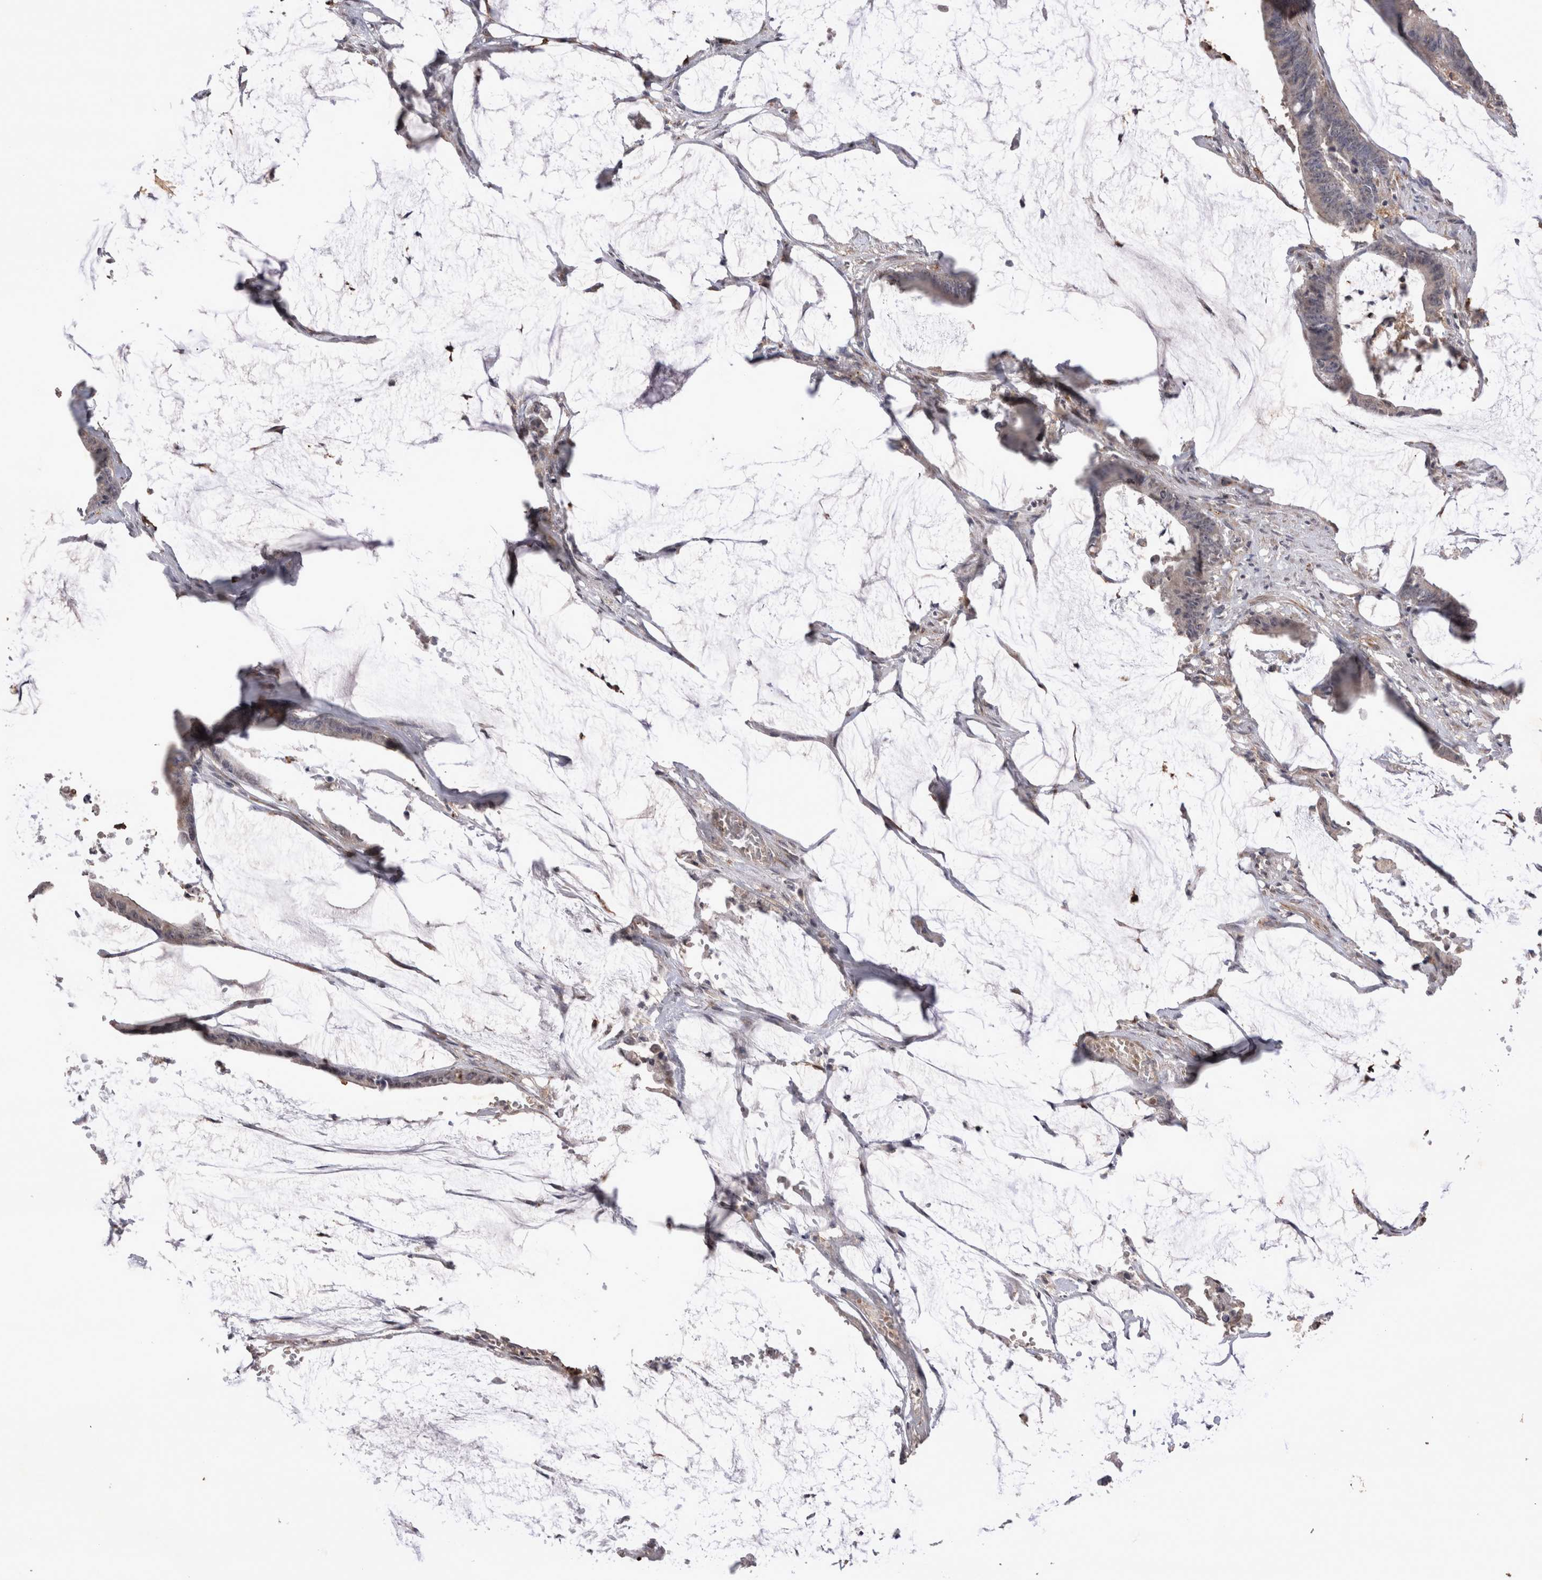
{"staining": {"intensity": "weak", "quantity": "<25%", "location": "cytoplasmic/membranous"}, "tissue": "colorectal cancer", "cell_type": "Tumor cells", "image_type": "cancer", "snomed": [{"axis": "morphology", "description": "Adenocarcinoma, NOS"}, {"axis": "topography", "description": "Rectum"}], "caption": "Tumor cells are negative for protein expression in human adenocarcinoma (colorectal).", "gene": "STK11", "patient": {"sex": "female", "age": 66}}